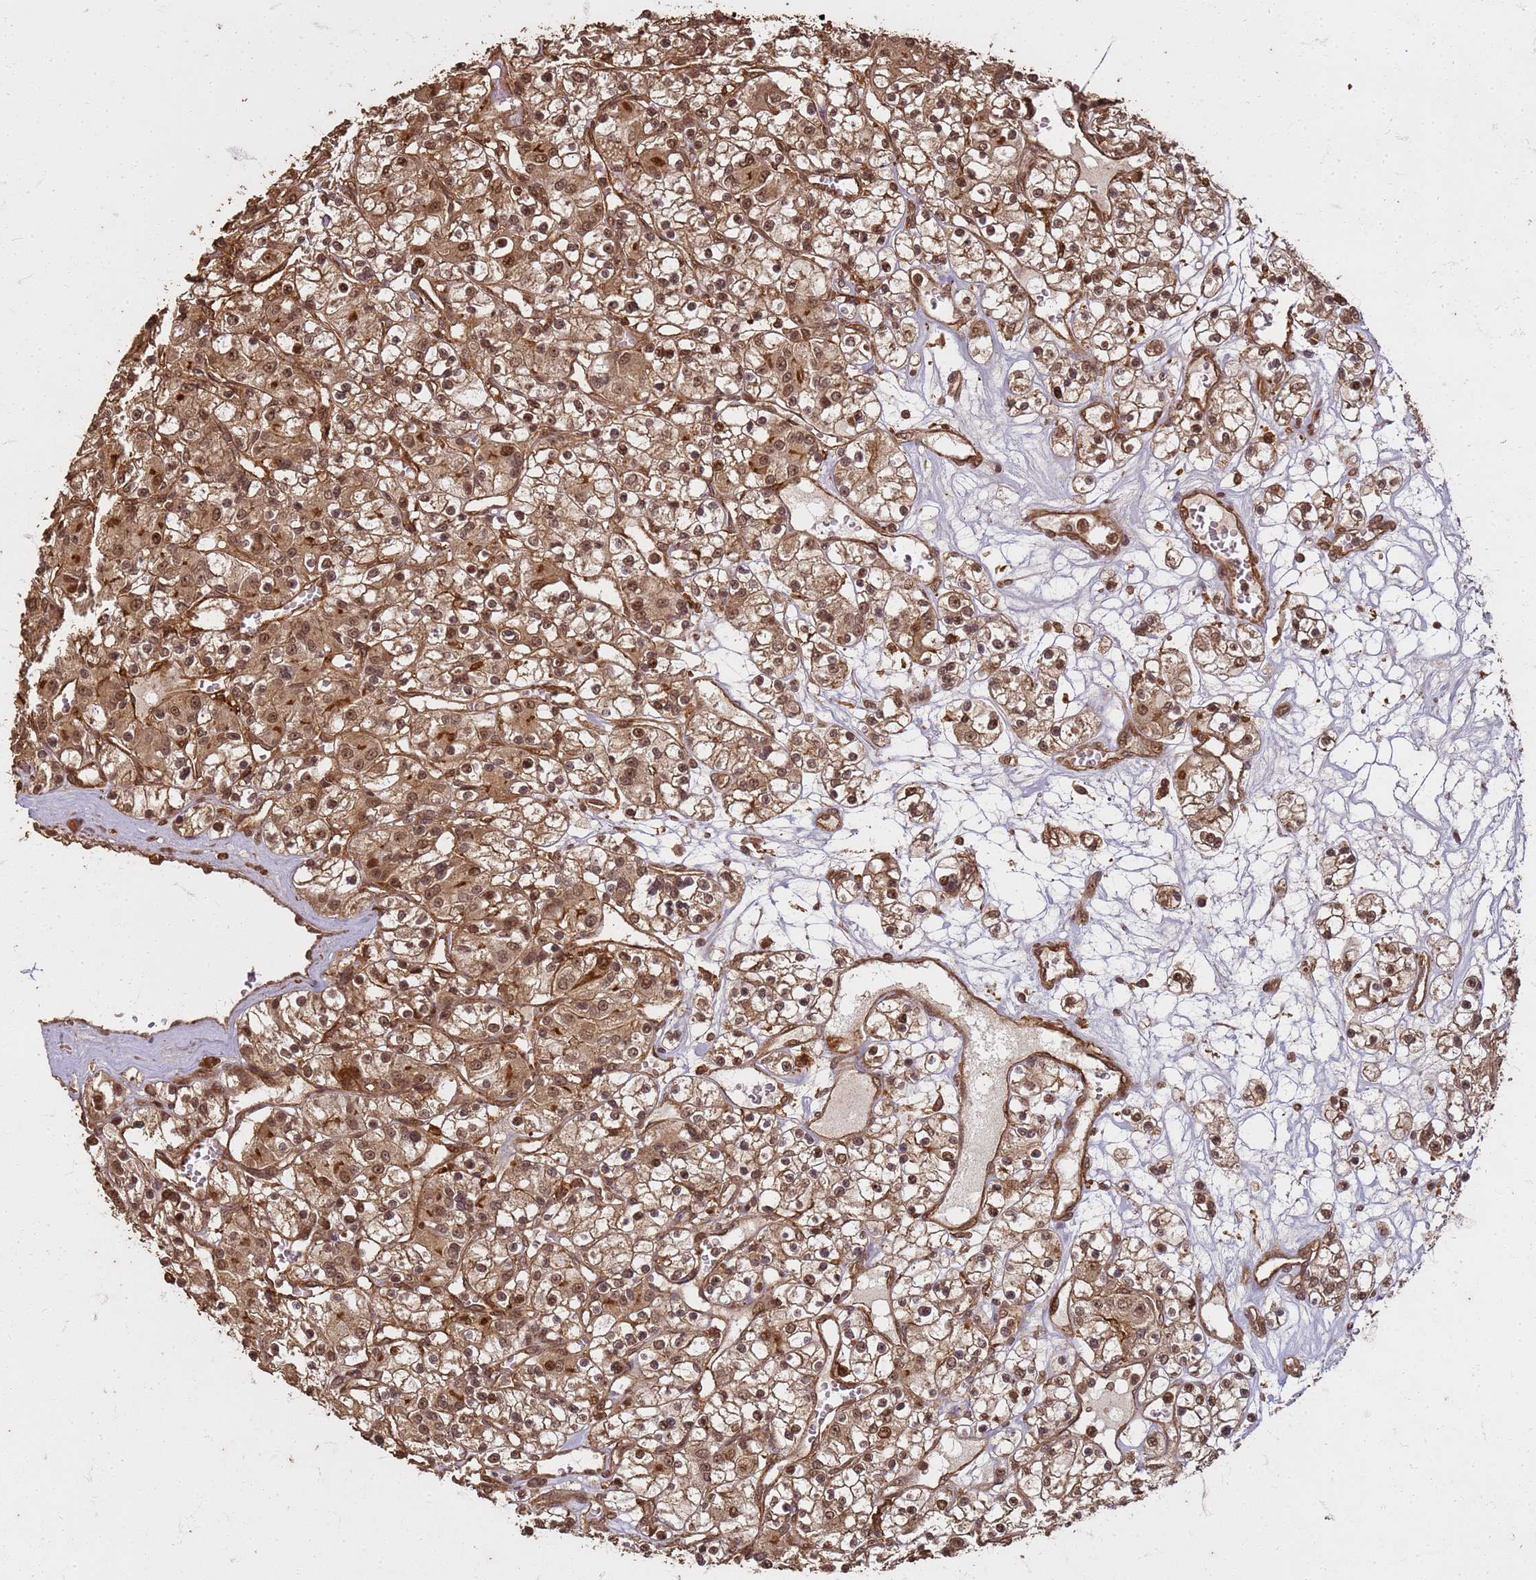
{"staining": {"intensity": "moderate", "quantity": ">75%", "location": "cytoplasmic/membranous,nuclear"}, "tissue": "renal cancer", "cell_type": "Tumor cells", "image_type": "cancer", "snomed": [{"axis": "morphology", "description": "Adenocarcinoma, NOS"}, {"axis": "topography", "description": "Kidney"}], "caption": "Adenocarcinoma (renal) stained for a protein shows moderate cytoplasmic/membranous and nuclear positivity in tumor cells.", "gene": "KIF26A", "patient": {"sex": "female", "age": 59}}